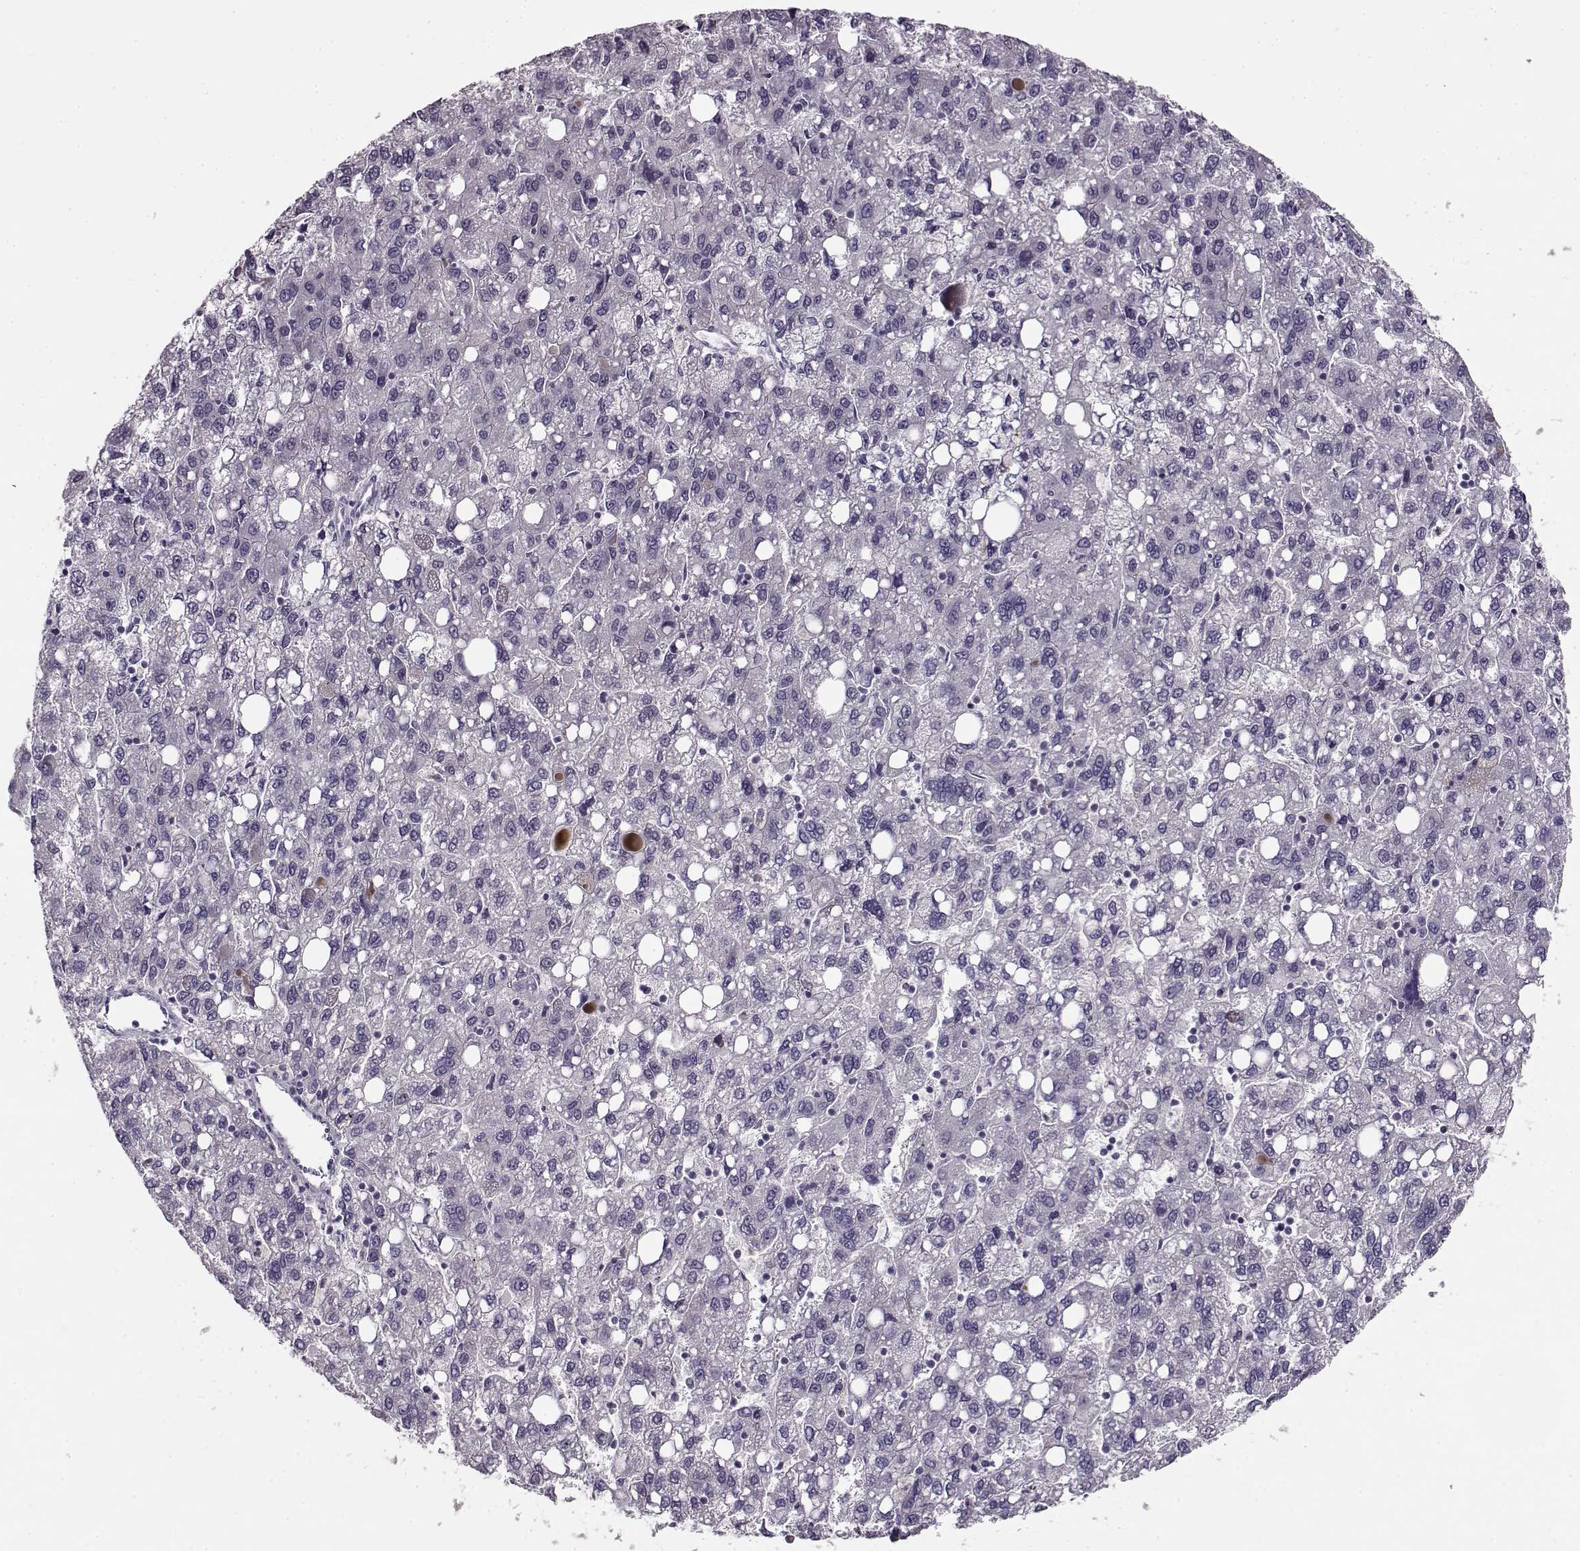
{"staining": {"intensity": "negative", "quantity": "none", "location": "none"}, "tissue": "liver cancer", "cell_type": "Tumor cells", "image_type": "cancer", "snomed": [{"axis": "morphology", "description": "Carcinoma, Hepatocellular, NOS"}, {"axis": "topography", "description": "Liver"}], "caption": "Tumor cells are negative for protein expression in human liver cancer (hepatocellular carcinoma).", "gene": "RP1L1", "patient": {"sex": "female", "age": 82}}